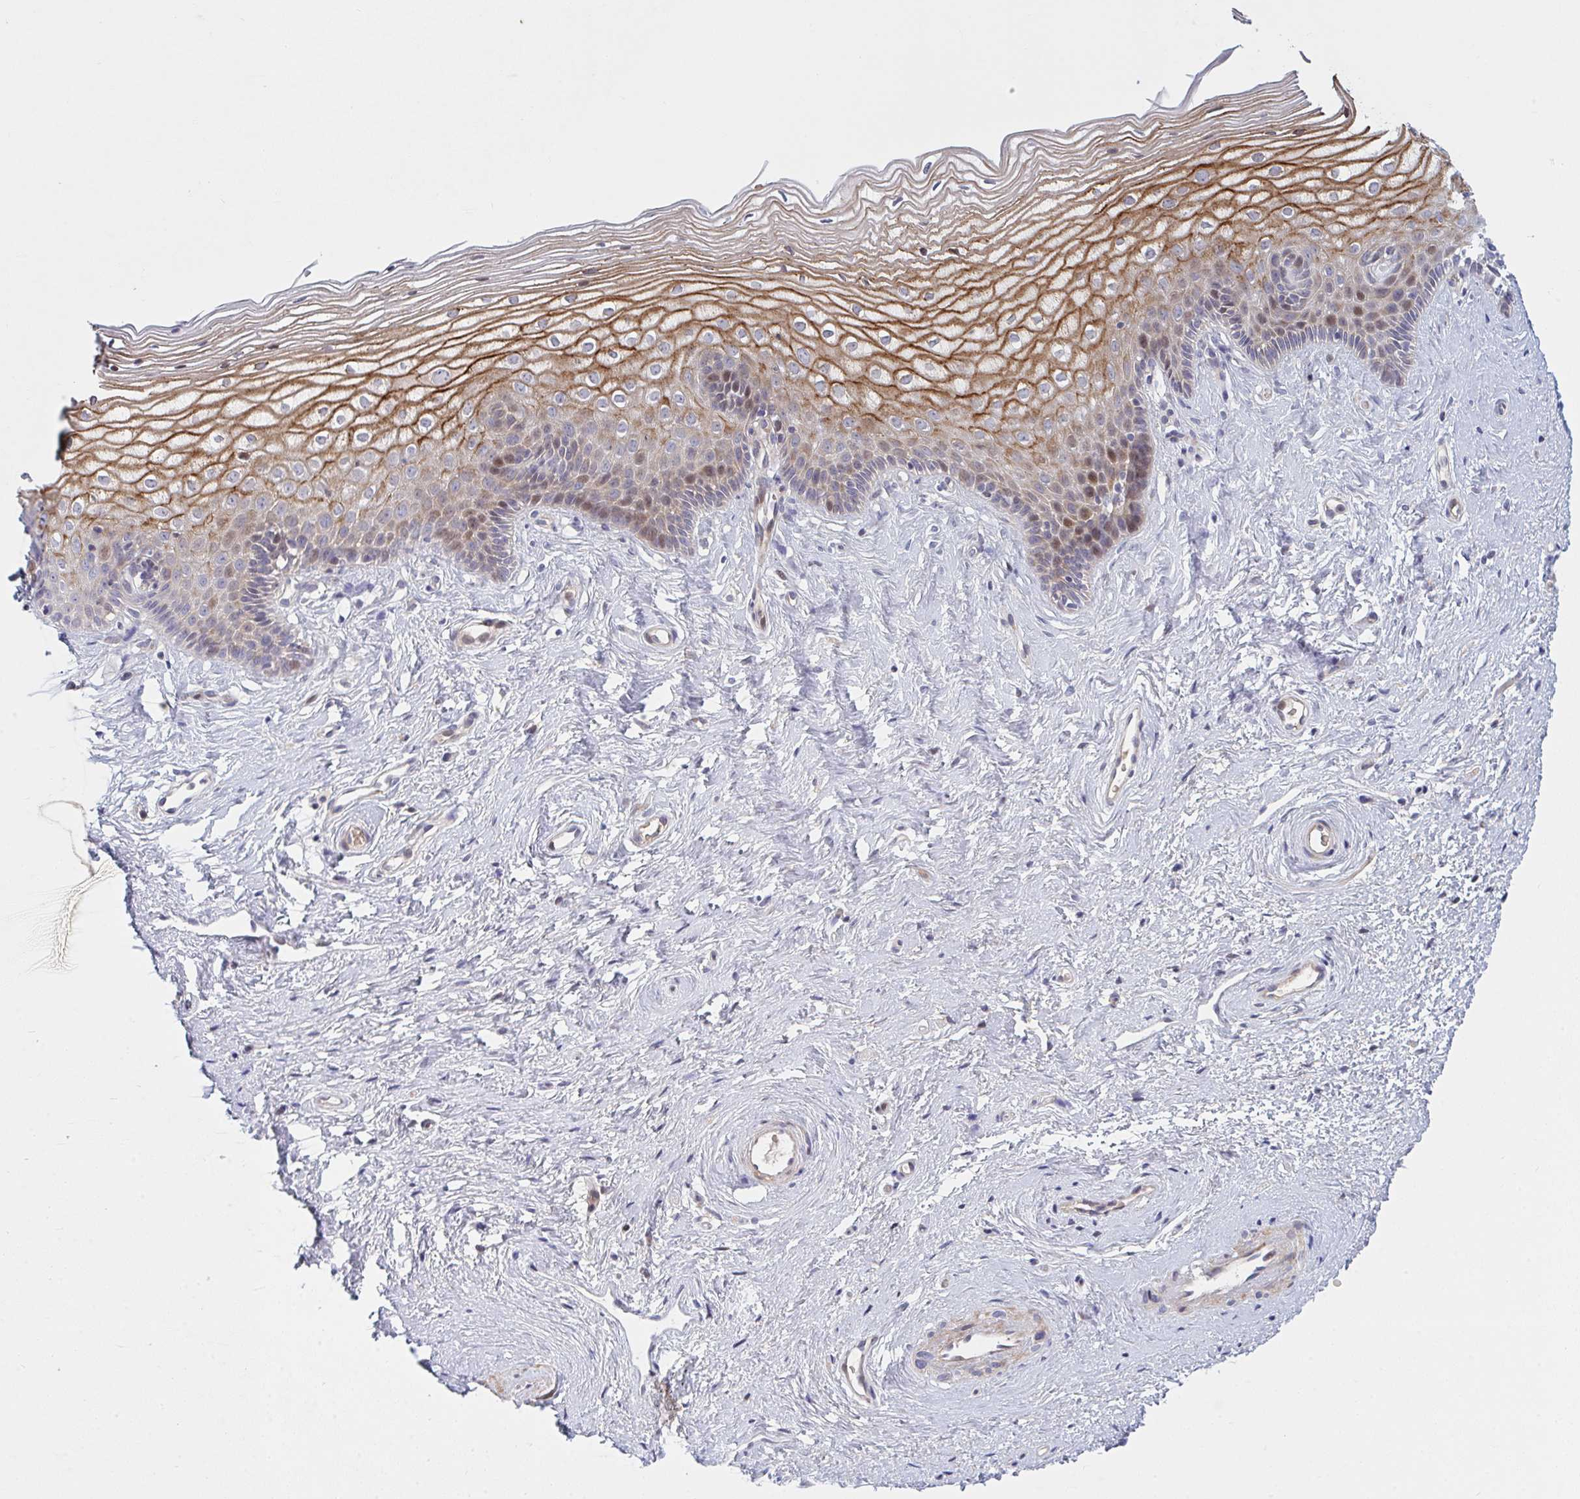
{"staining": {"intensity": "moderate", "quantity": ">75%", "location": "cytoplasmic/membranous,nuclear"}, "tissue": "cervix", "cell_type": "Glandular cells", "image_type": "normal", "snomed": [{"axis": "morphology", "description": "Normal tissue, NOS"}, {"axis": "topography", "description": "Cervix"}], "caption": "Immunohistochemical staining of normal cervix displays >75% levels of moderate cytoplasmic/membranous,nuclear protein expression in approximately >75% of glandular cells. (DAB (3,3'-diaminobenzidine) = brown stain, brightfield microscopy at high magnification).", "gene": "TNFSF4", "patient": {"sex": "female", "age": 40}}